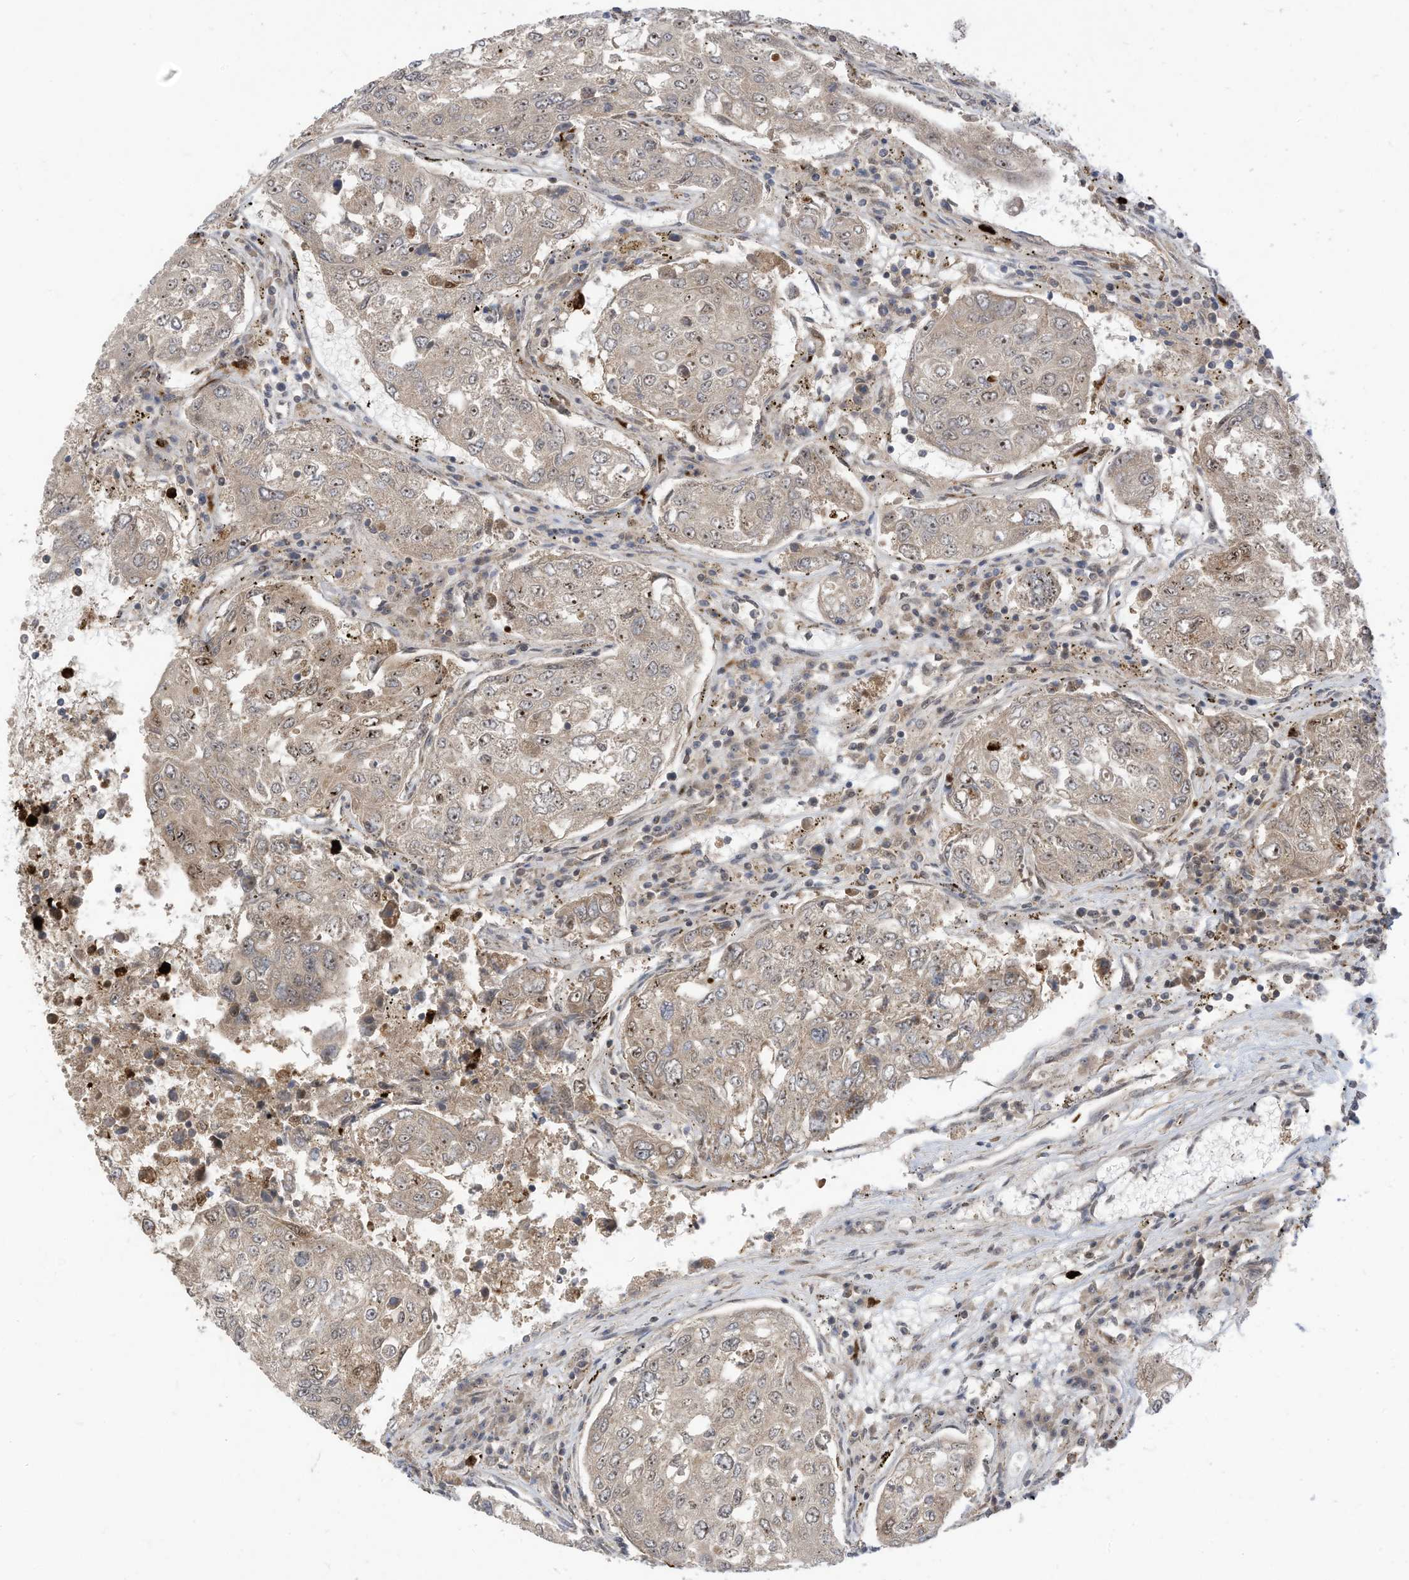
{"staining": {"intensity": "weak", "quantity": "25%-75%", "location": "cytoplasmic/membranous,nuclear"}, "tissue": "urothelial cancer", "cell_type": "Tumor cells", "image_type": "cancer", "snomed": [{"axis": "morphology", "description": "Urothelial carcinoma, High grade"}, {"axis": "topography", "description": "Lymph node"}, {"axis": "topography", "description": "Urinary bladder"}], "caption": "Urothelial carcinoma (high-grade) stained with a brown dye shows weak cytoplasmic/membranous and nuclear positive staining in about 25%-75% of tumor cells.", "gene": "CNKSR1", "patient": {"sex": "male", "age": 51}}